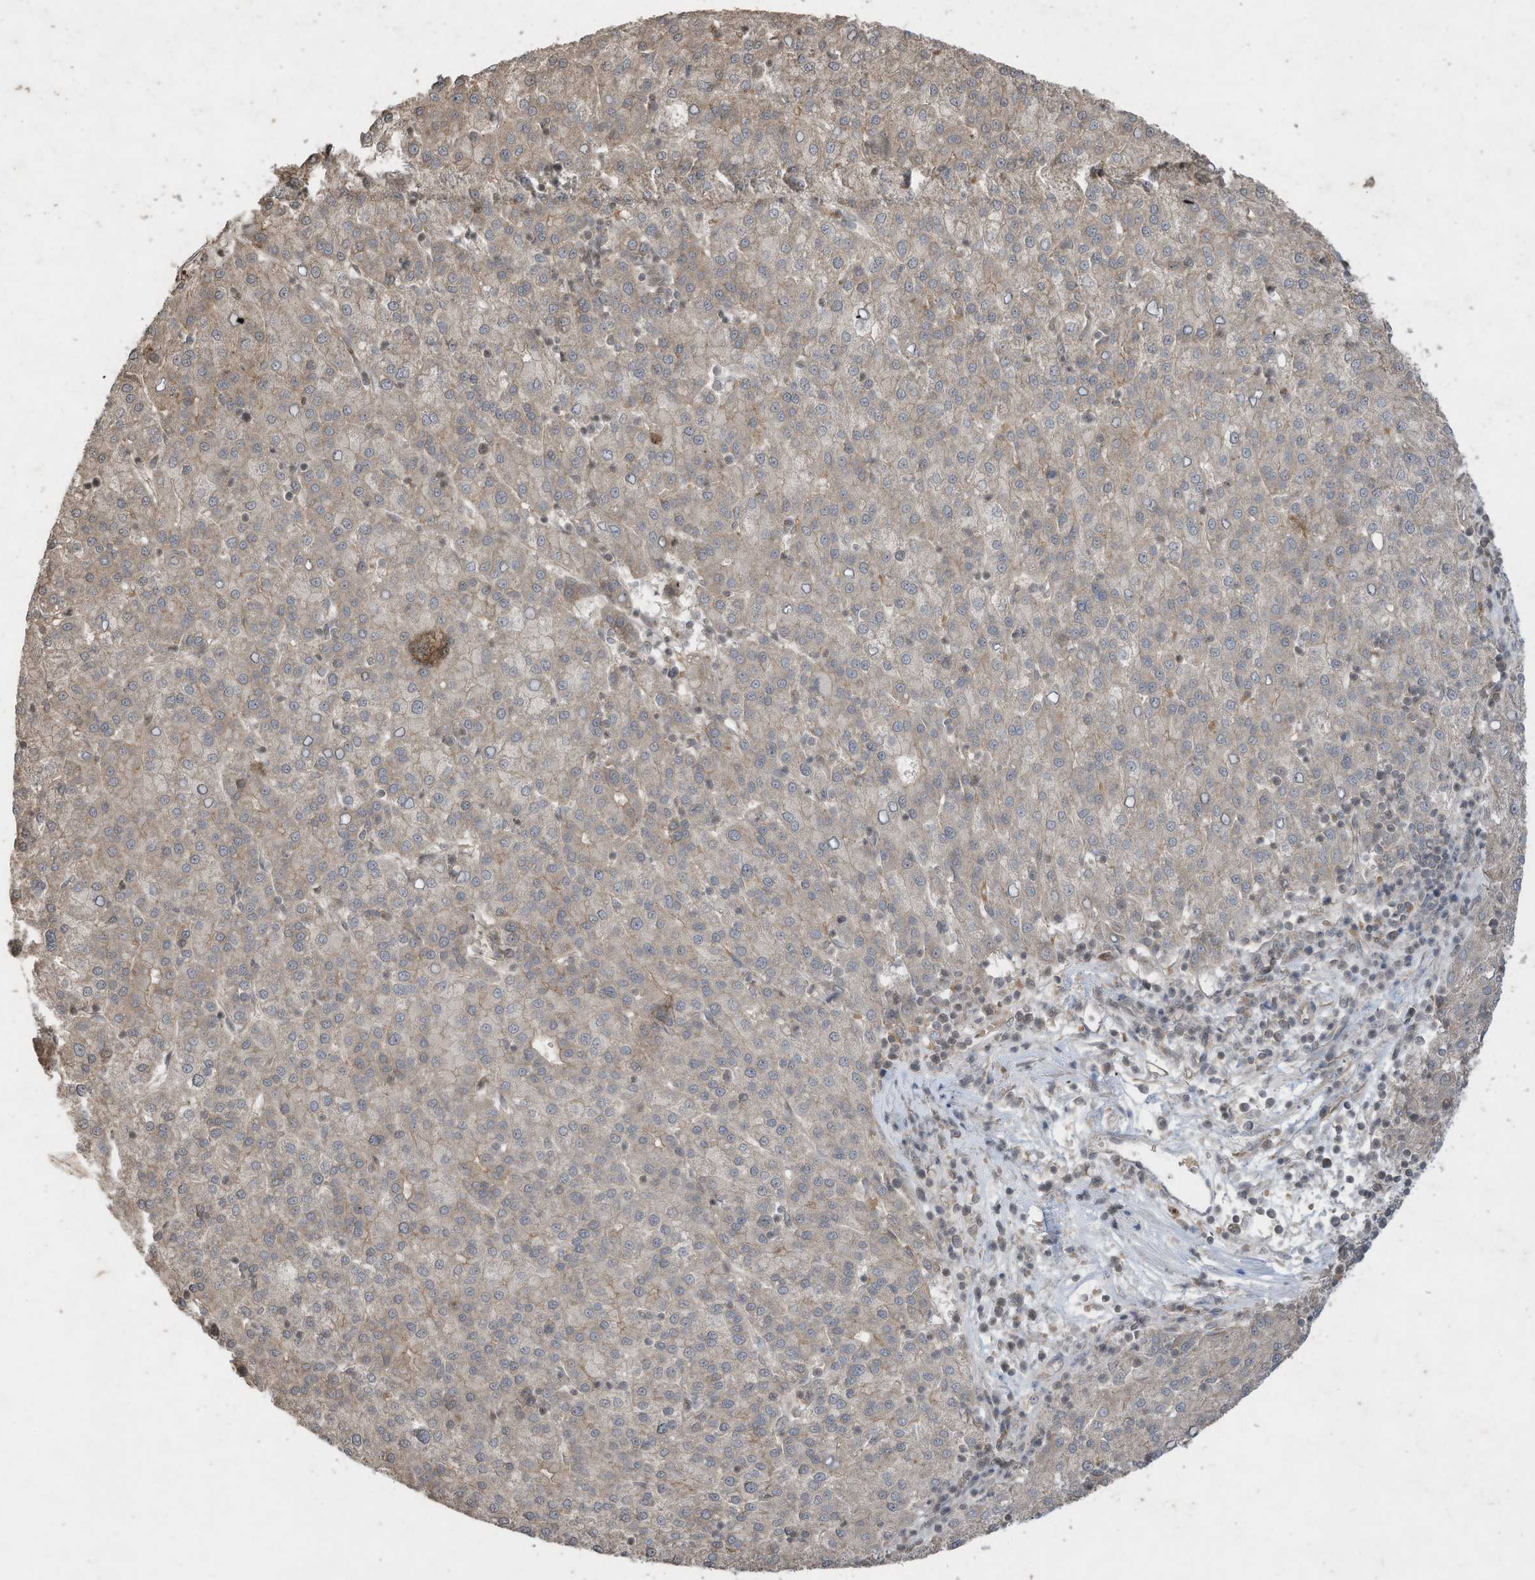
{"staining": {"intensity": "weak", "quantity": "25%-75%", "location": "cytoplasmic/membranous"}, "tissue": "liver cancer", "cell_type": "Tumor cells", "image_type": "cancer", "snomed": [{"axis": "morphology", "description": "Carcinoma, Hepatocellular, NOS"}, {"axis": "topography", "description": "Liver"}], "caption": "Human liver cancer stained with a brown dye displays weak cytoplasmic/membranous positive expression in about 25%-75% of tumor cells.", "gene": "MATN2", "patient": {"sex": "female", "age": 58}}